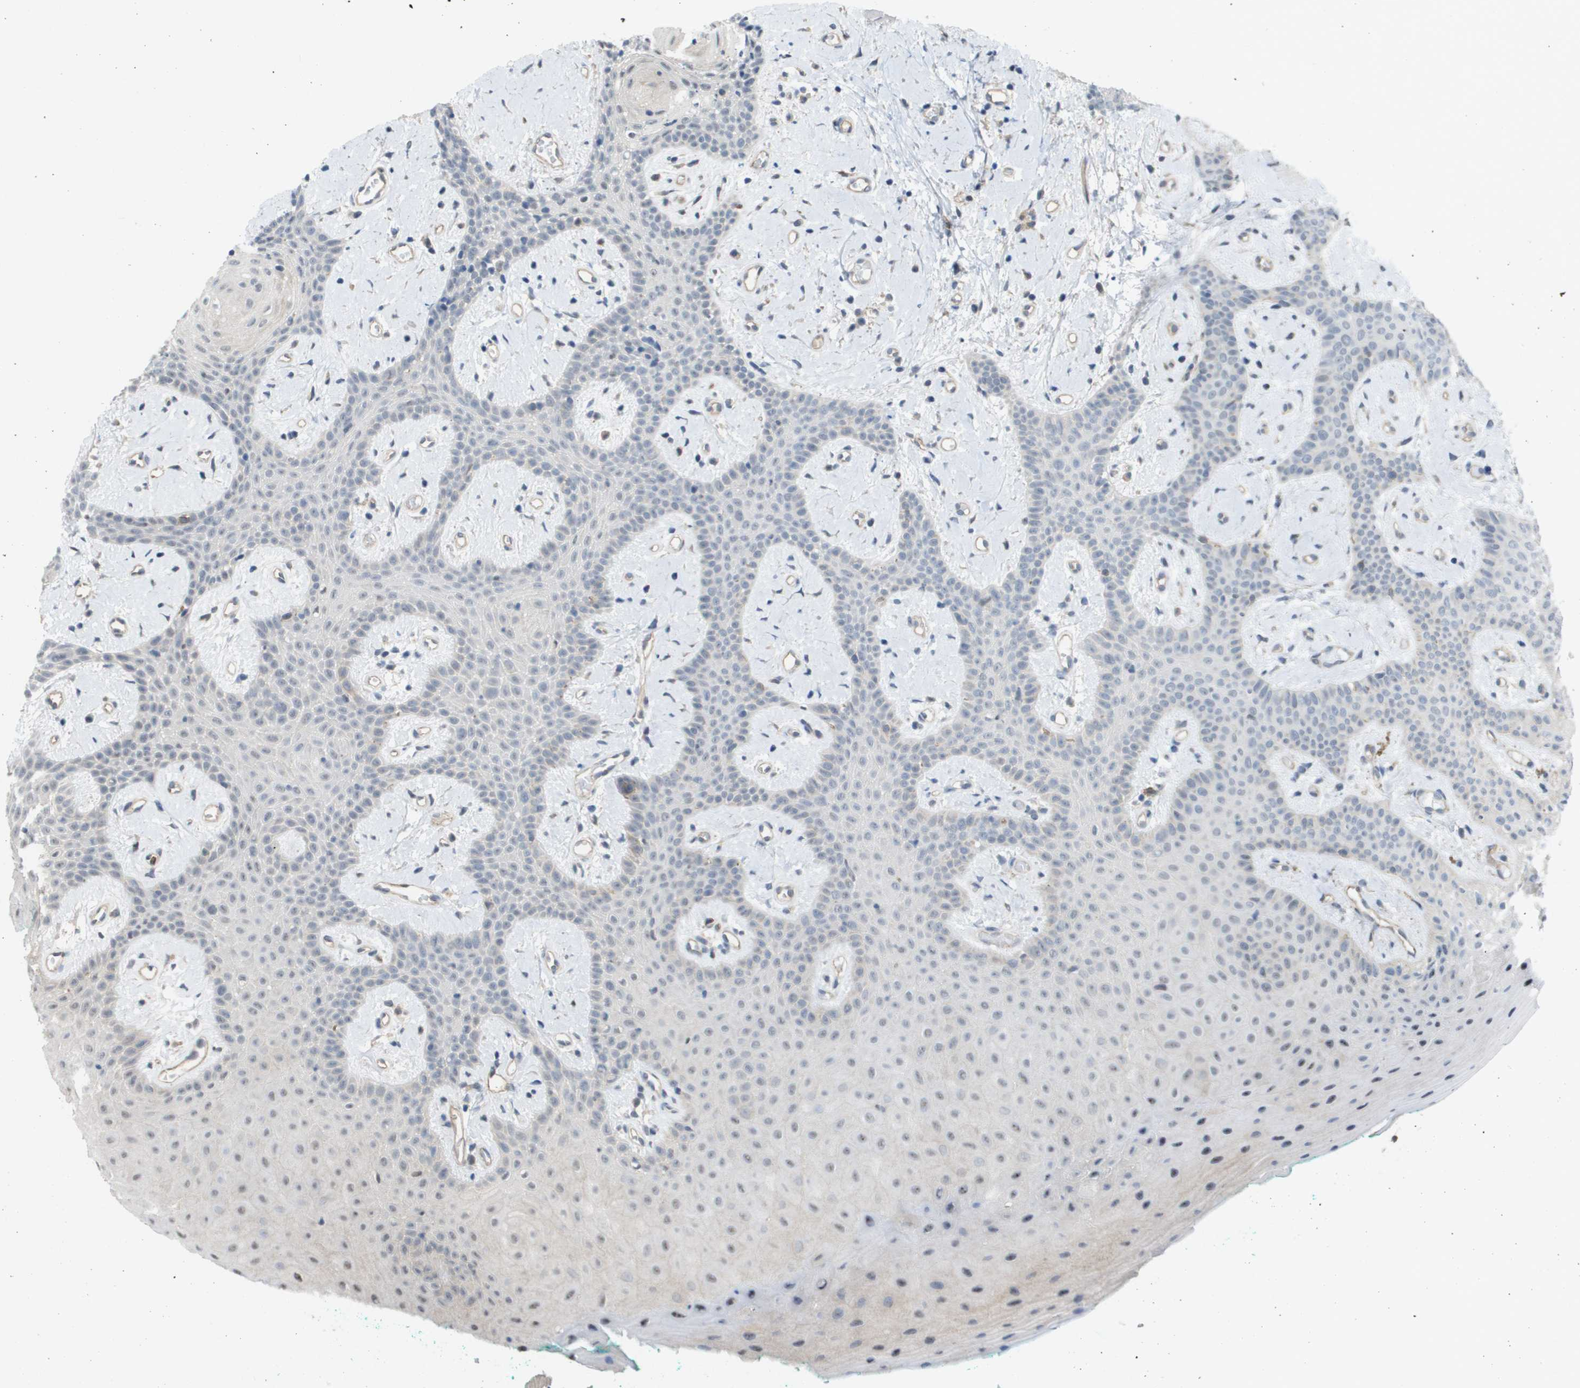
{"staining": {"intensity": "weak", "quantity": "<25%", "location": "nuclear"}, "tissue": "oral mucosa", "cell_type": "Squamous epithelial cells", "image_type": "normal", "snomed": [{"axis": "morphology", "description": "Normal tissue, NOS"}, {"axis": "morphology", "description": "Squamous cell carcinoma, NOS"}, {"axis": "topography", "description": "Oral tissue"}, {"axis": "topography", "description": "Salivary gland"}, {"axis": "topography", "description": "Head-Neck"}], "caption": "This is an immunohistochemistry (IHC) image of benign oral mucosa. There is no positivity in squamous epithelial cells.", "gene": "RNF112", "patient": {"sex": "female", "age": 62}}